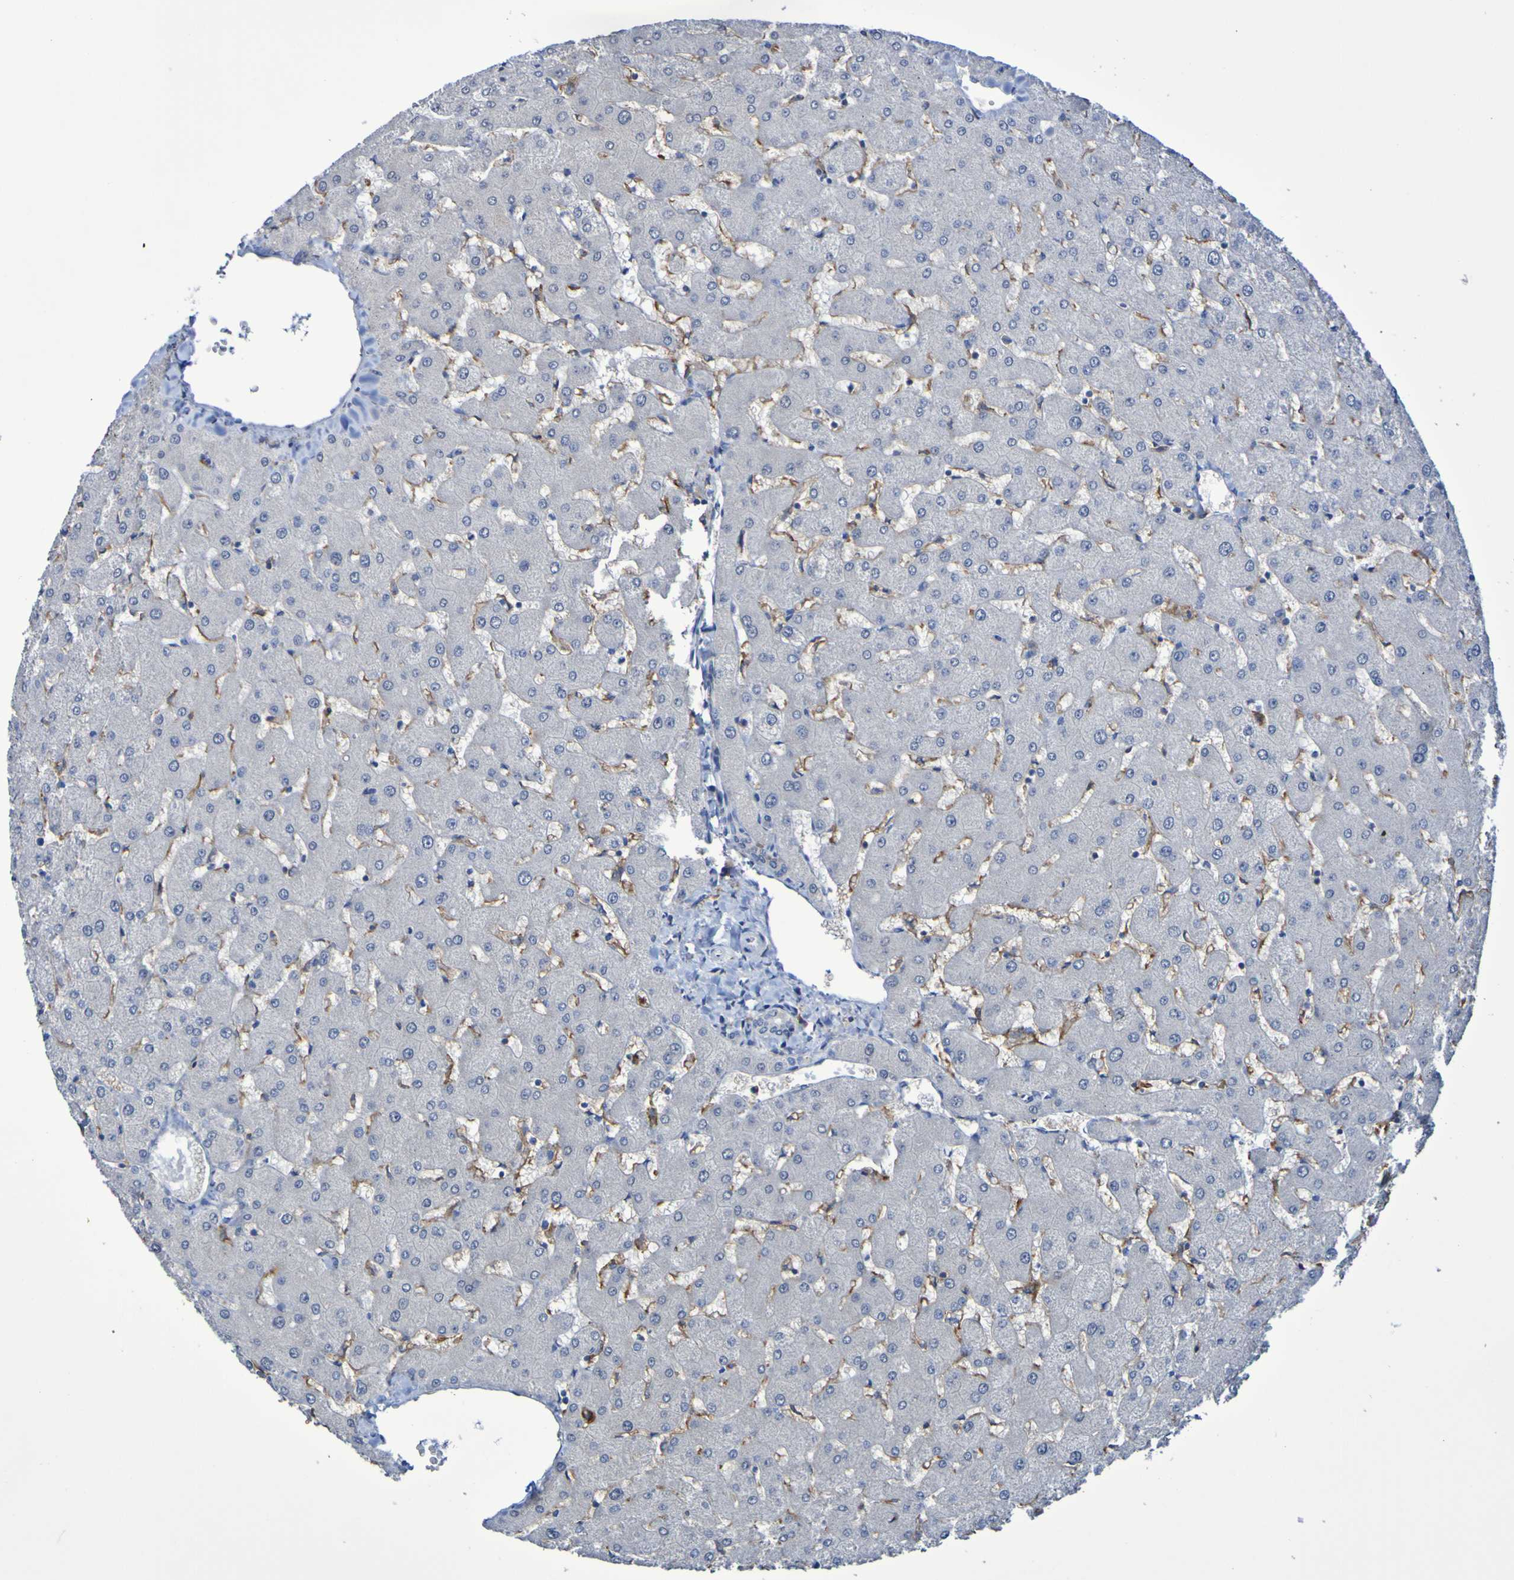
{"staining": {"intensity": "negative", "quantity": "none", "location": "none"}, "tissue": "liver", "cell_type": "Cholangiocytes", "image_type": "normal", "snomed": [{"axis": "morphology", "description": "Normal tissue, NOS"}, {"axis": "topography", "description": "Liver"}], "caption": "The immunohistochemistry histopathology image has no significant expression in cholangiocytes of liver.", "gene": "SLC3A2", "patient": {"sex": "female", "age": 63}}